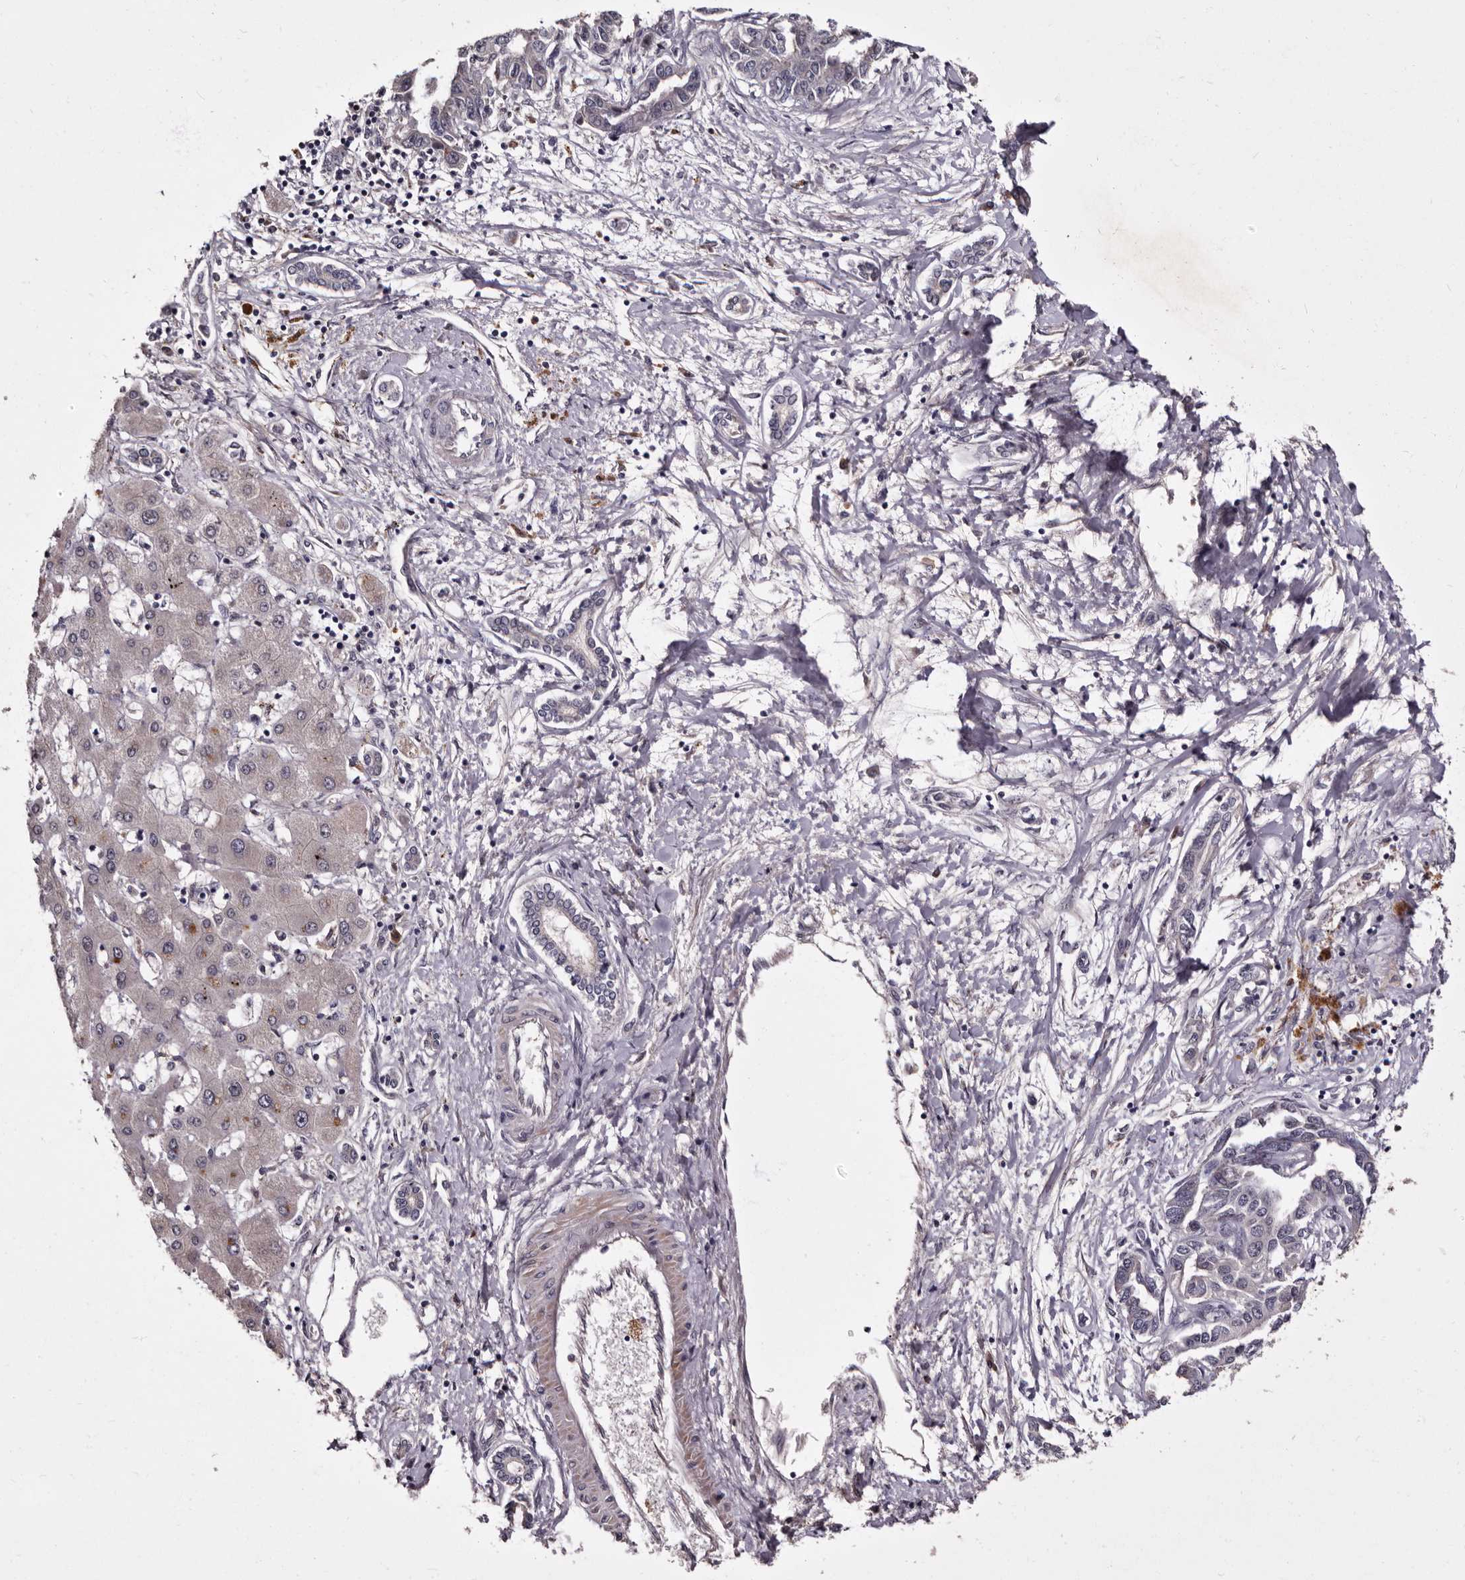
{"staining": {"intensity": "negative", "quantity": "none", "location": "none"}, "tissue": "liver cancer", "cell_type": "Tumor cells", "image_type": "cancer", "snomed": [{"axis": "morphology", "description": "Cholangiocarcinoma"}, {"axis": "topography", "description": "Liver"}], "caption": "The micrograph exhibits no significant positivity in tumor cells of cholangiocarcinoma (liver).", "gene": "LANCL2", "patient": {"sex": "male", "age": 59}}